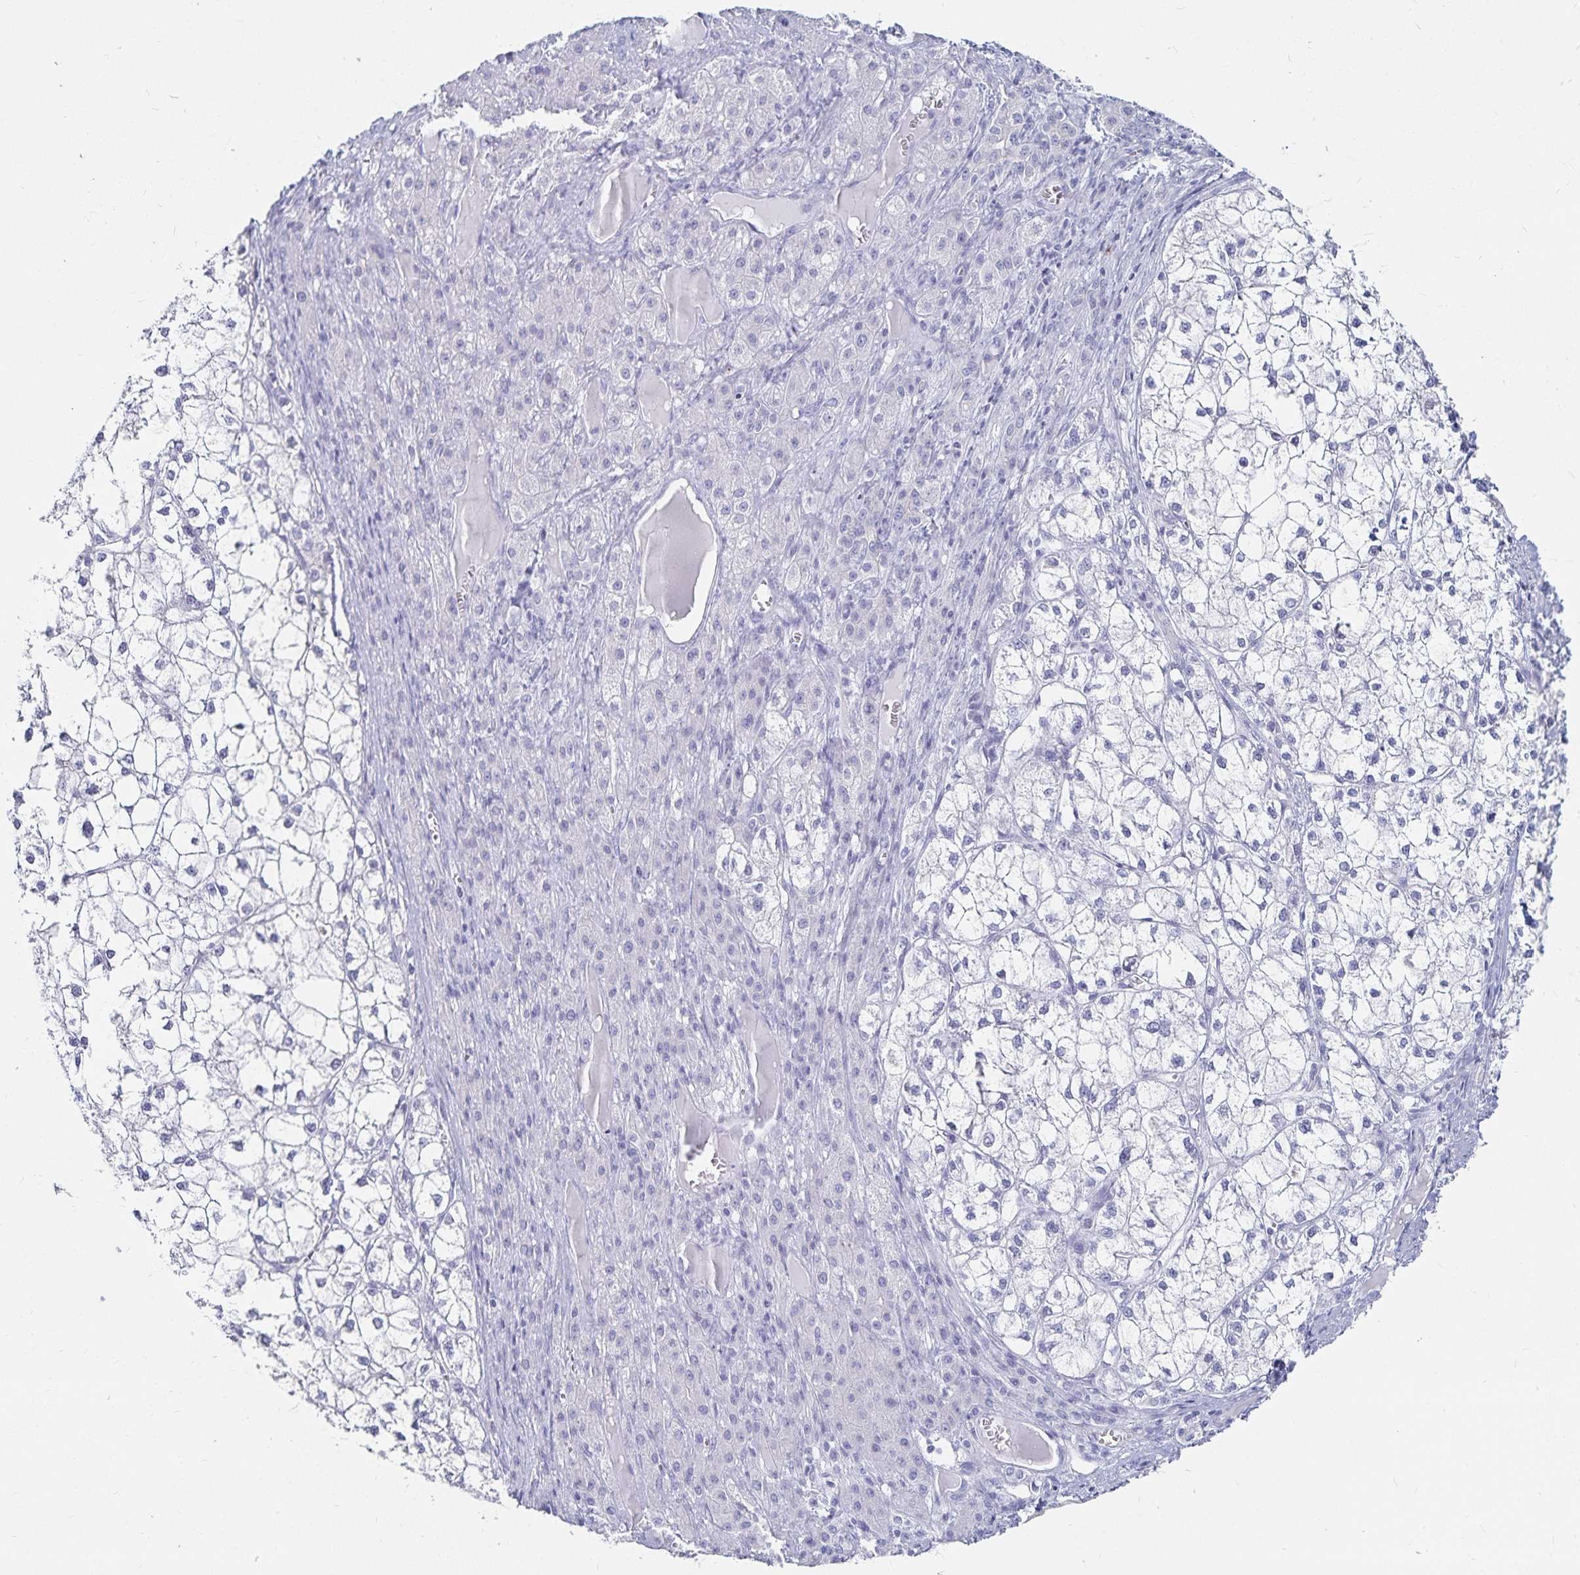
{"staining": {"intensity": "negative", "quantity": "none", "location": "none"}, "tissue": "liver cancer", "cell_type": "Tumor cells", "image_type": "cancer", "snomed": [{"axis": "morphology", "description": "Carcinoma, Hepatocellular, NOS"}, {"axis": "topography", "description": "Liver"}], "caption": "An image of liver cancer stained for a protein reveals no brown staining in tumor cells. The staining is performed using DAB (3,3'-diaminobenzidine) brown chromogen with nuclei counter-stained in using hematoxylin.", "gene": "TNIP1", "patient": {"sex": "female", "age": 43}}